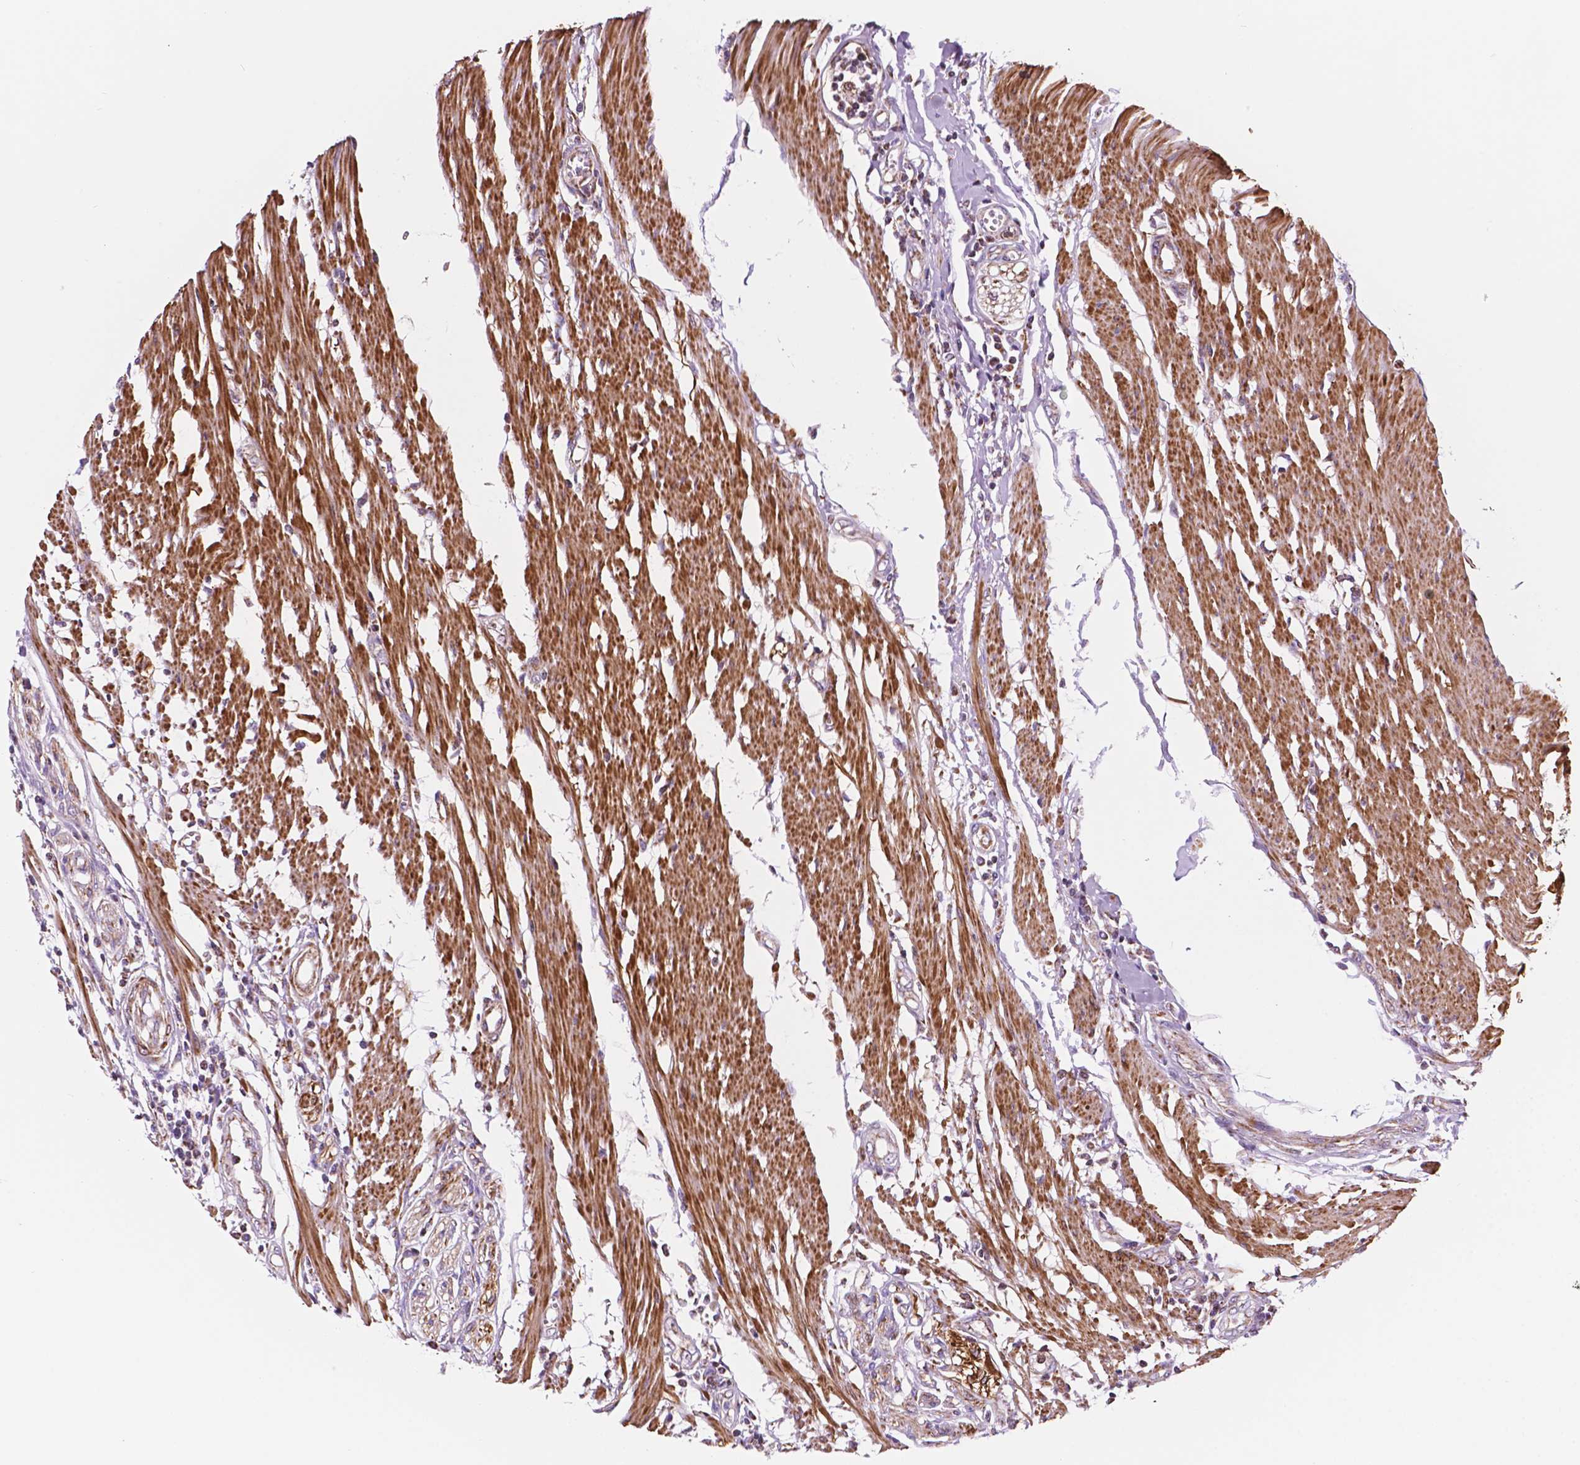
{"staining": {"intensity": "weak", "quantity": ">75%", "location": "cytoplasmic/membranous"}, "tissue": "colorectal cancer", "cell_type": "Tumor cells", "image_type": "cancer", "snomed": [{"axis": "morphology", "description": "Adenocarcinoma, NOS"}, {"axis": "topography", "description": "Colon"}], "caption": "Protein expression analysis of adenocarcinoma (colorectal) displays weak cytoplasmic/membranous expression in approximately >75% of tumor cells. (DAB (3,3'-diaminobenzidine) IHC, brown staining for protein, blue staining for nuclei).", "gene": "GEMIN4", "patient": {"sex": "male", "age": 77}}